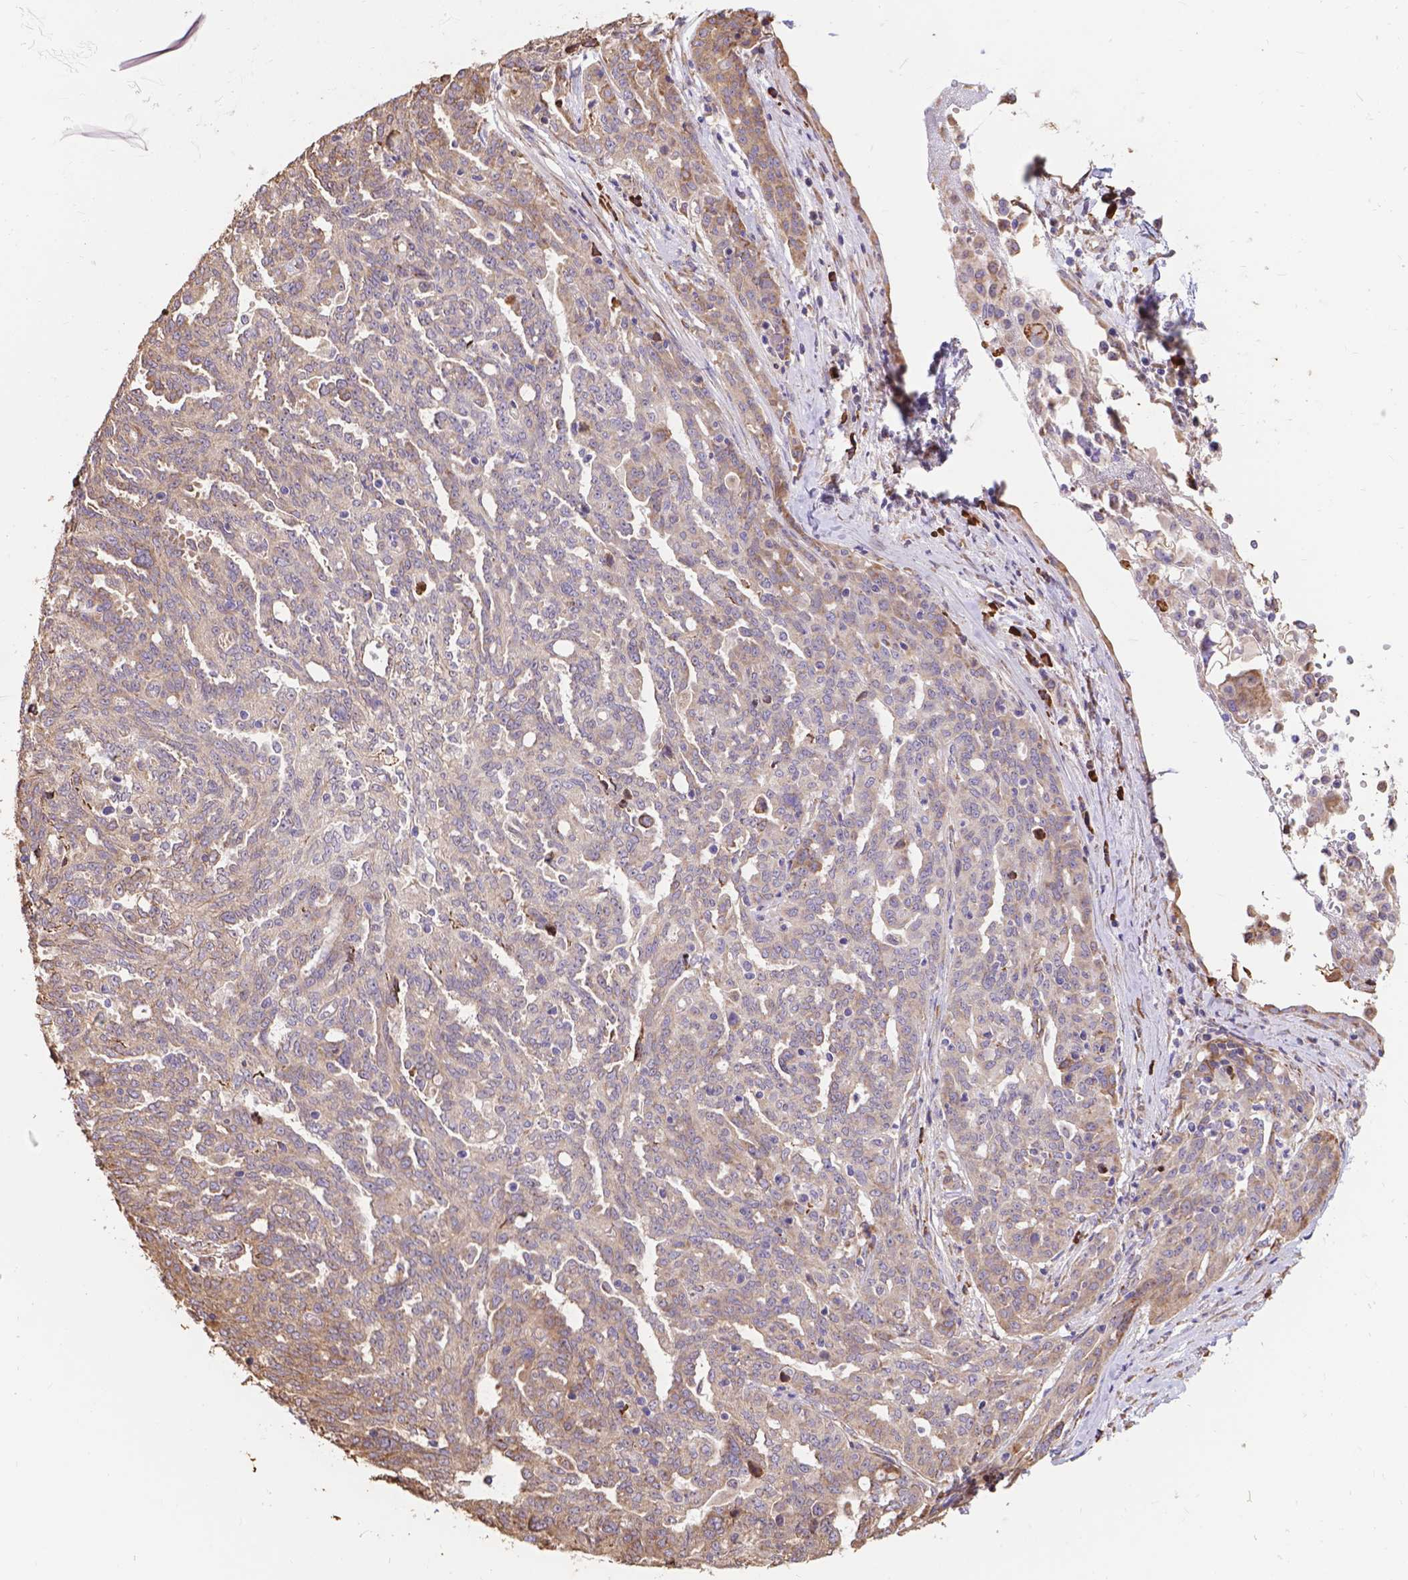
{"staining": {"intensity": "weak", "quantity": "<25%", "location": "cytoplasmic/membranous"}, "tissue": "ovarian cancer", "cell_type": "Tumor cells", "image_type": "cancer", "snomed": [{"axis": "morphology", "description": "Cystadenocarcinoma, serous, NOS"}, {"axis": "topography", "description": "Ovary"}], "caption": "IHC image of neoplastic tissue: human serous cystadenocarcinoma (ovarian) stained with DAB (3,3'-diaminobenzidine) displays no significant protein expression in tumor cells.", "gene": "IPO11", "patient": {"sex": "female", "age": 67}}